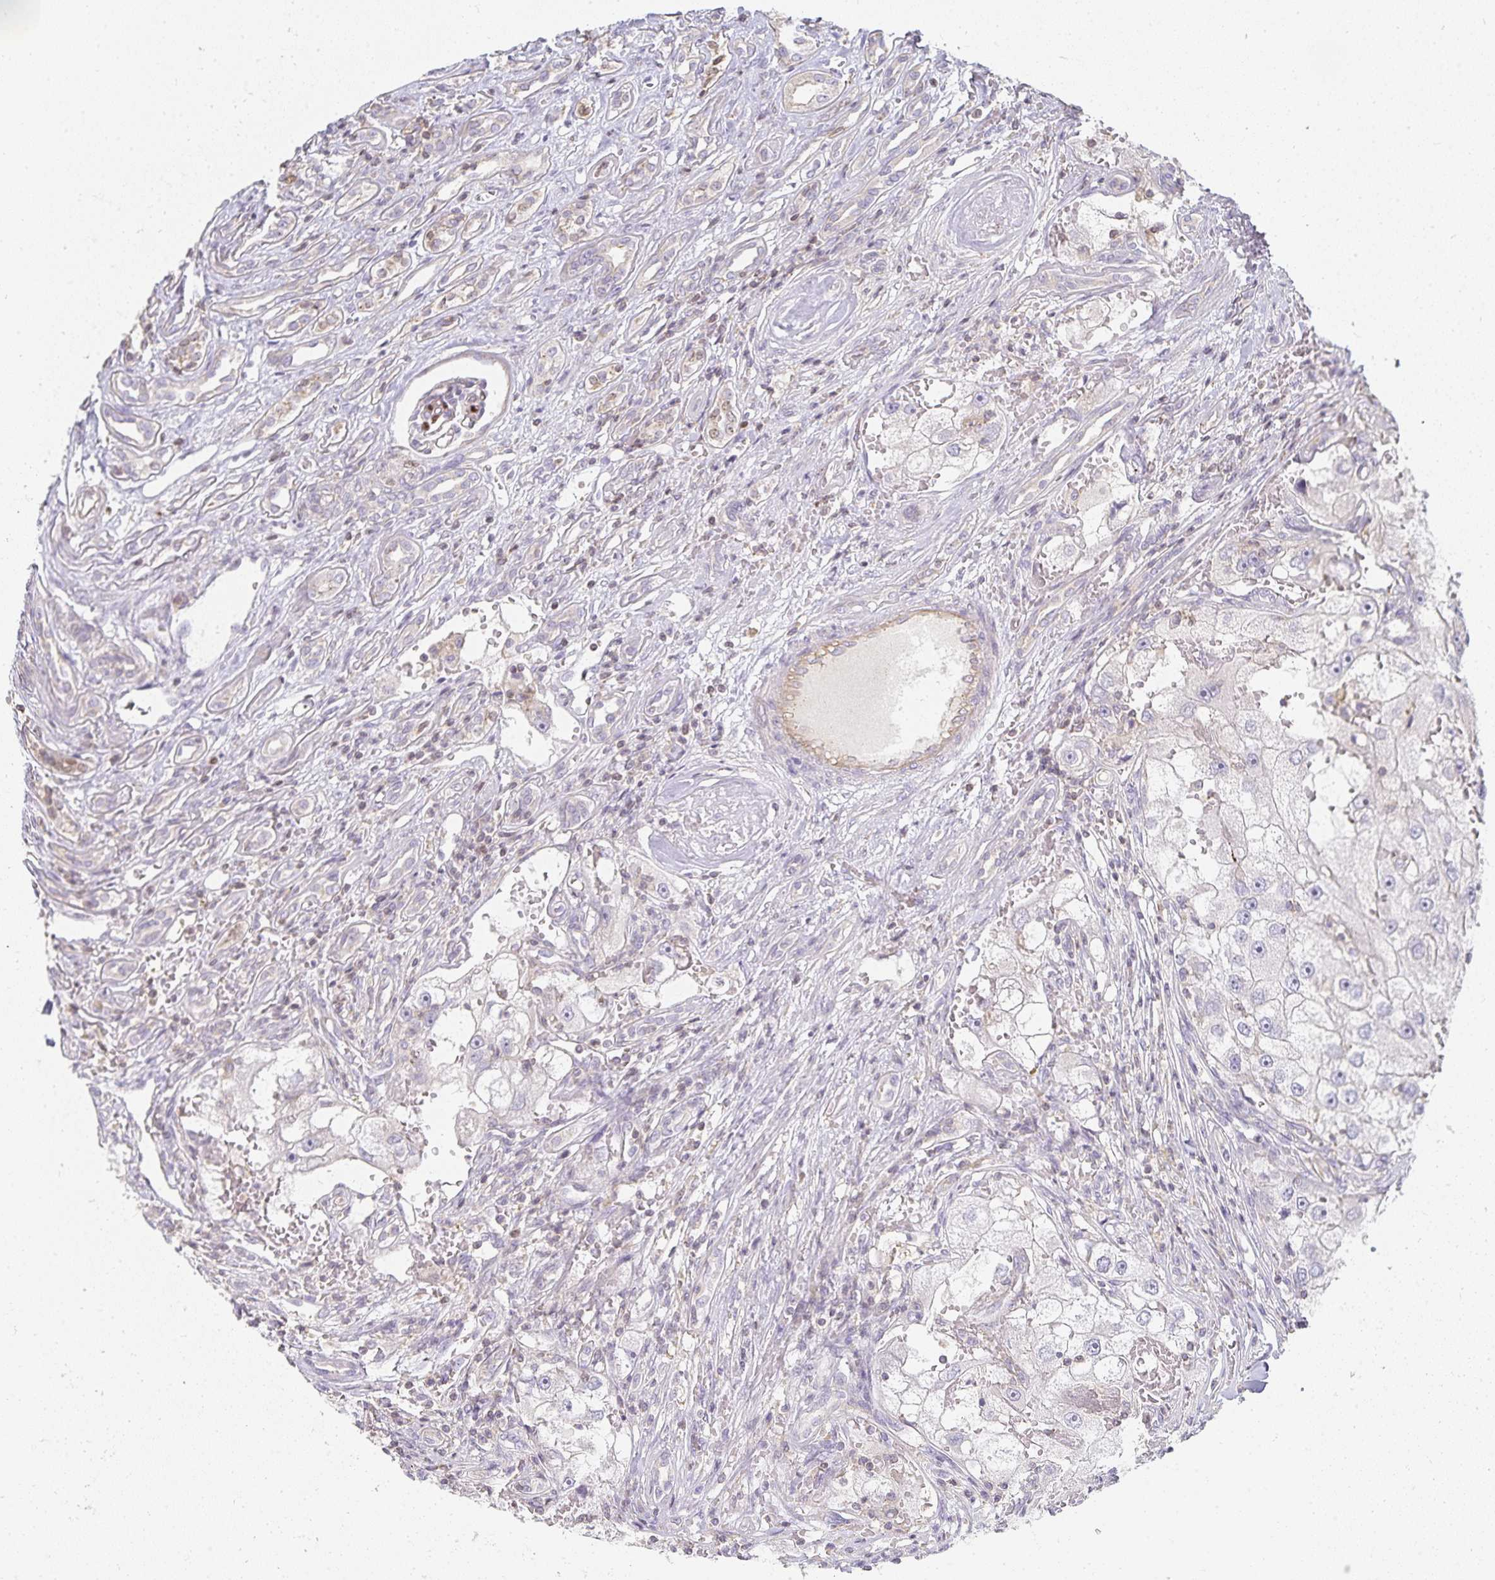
{"staining": {"intensity": "negative", "quantity": "none", "location": "none"}, "tissue": "renal cancer", "cell_type": "Tumor cells", "image_type": "cancer", "snomed": [{"axis": "morphology", "description": "Adenocarcinoma, NOS"}, {"axis": "topography", "description": "Kidney"}], "caption": "Image shows no protein positivity in tumor cells of adenocarcinoma (renal) tissue. The staining was performed using DAB to visualize the protein expression in brown, while the nuclei were stained in blue with hematoxylin (Magnification: 20x).", "gene": "GATA3", "patient": {"sex": "male", "age": 63}}